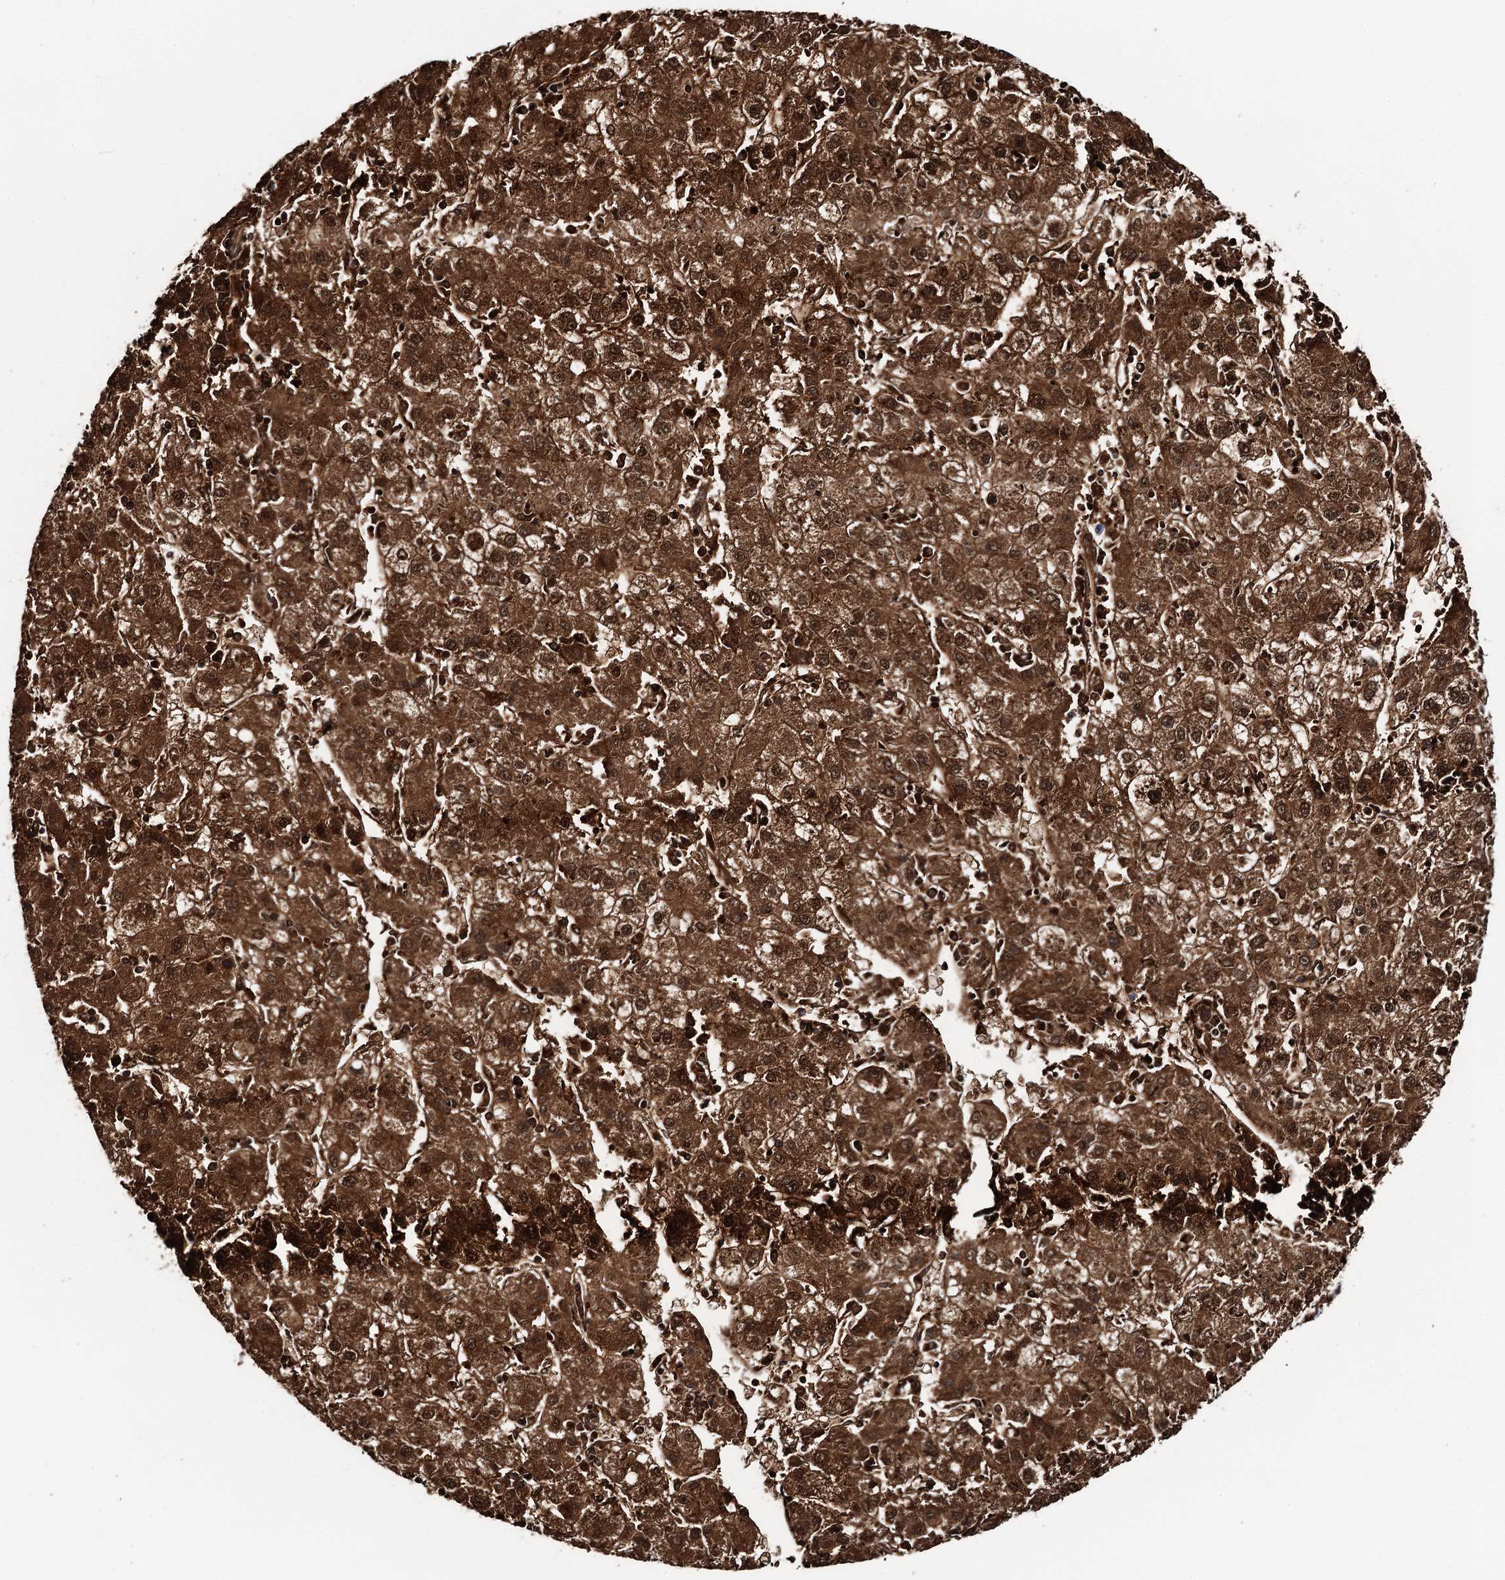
{"staining": {"intensity": "strong", "quantity": ">75%", "location": "cytoplasmic/membranous,nuclear"}, "tissue": "liver cancer", "cell_type": "Tumor cells", "image_type": "cancer", "snomed": [{"axis": "morphology", "description": "Carcinoma, Hepatocellular, NOS"}, {"axis": "topography", "description": "Liver"}], "caption": "Liver cancer tissue demonstrates strong cytoplasmic/membranous and nuclear staining in about >75% of tumor cells, visualized by immunohistochemistry.", "gene": "FAH", "patient": {"sex": "male", "age": 72}}